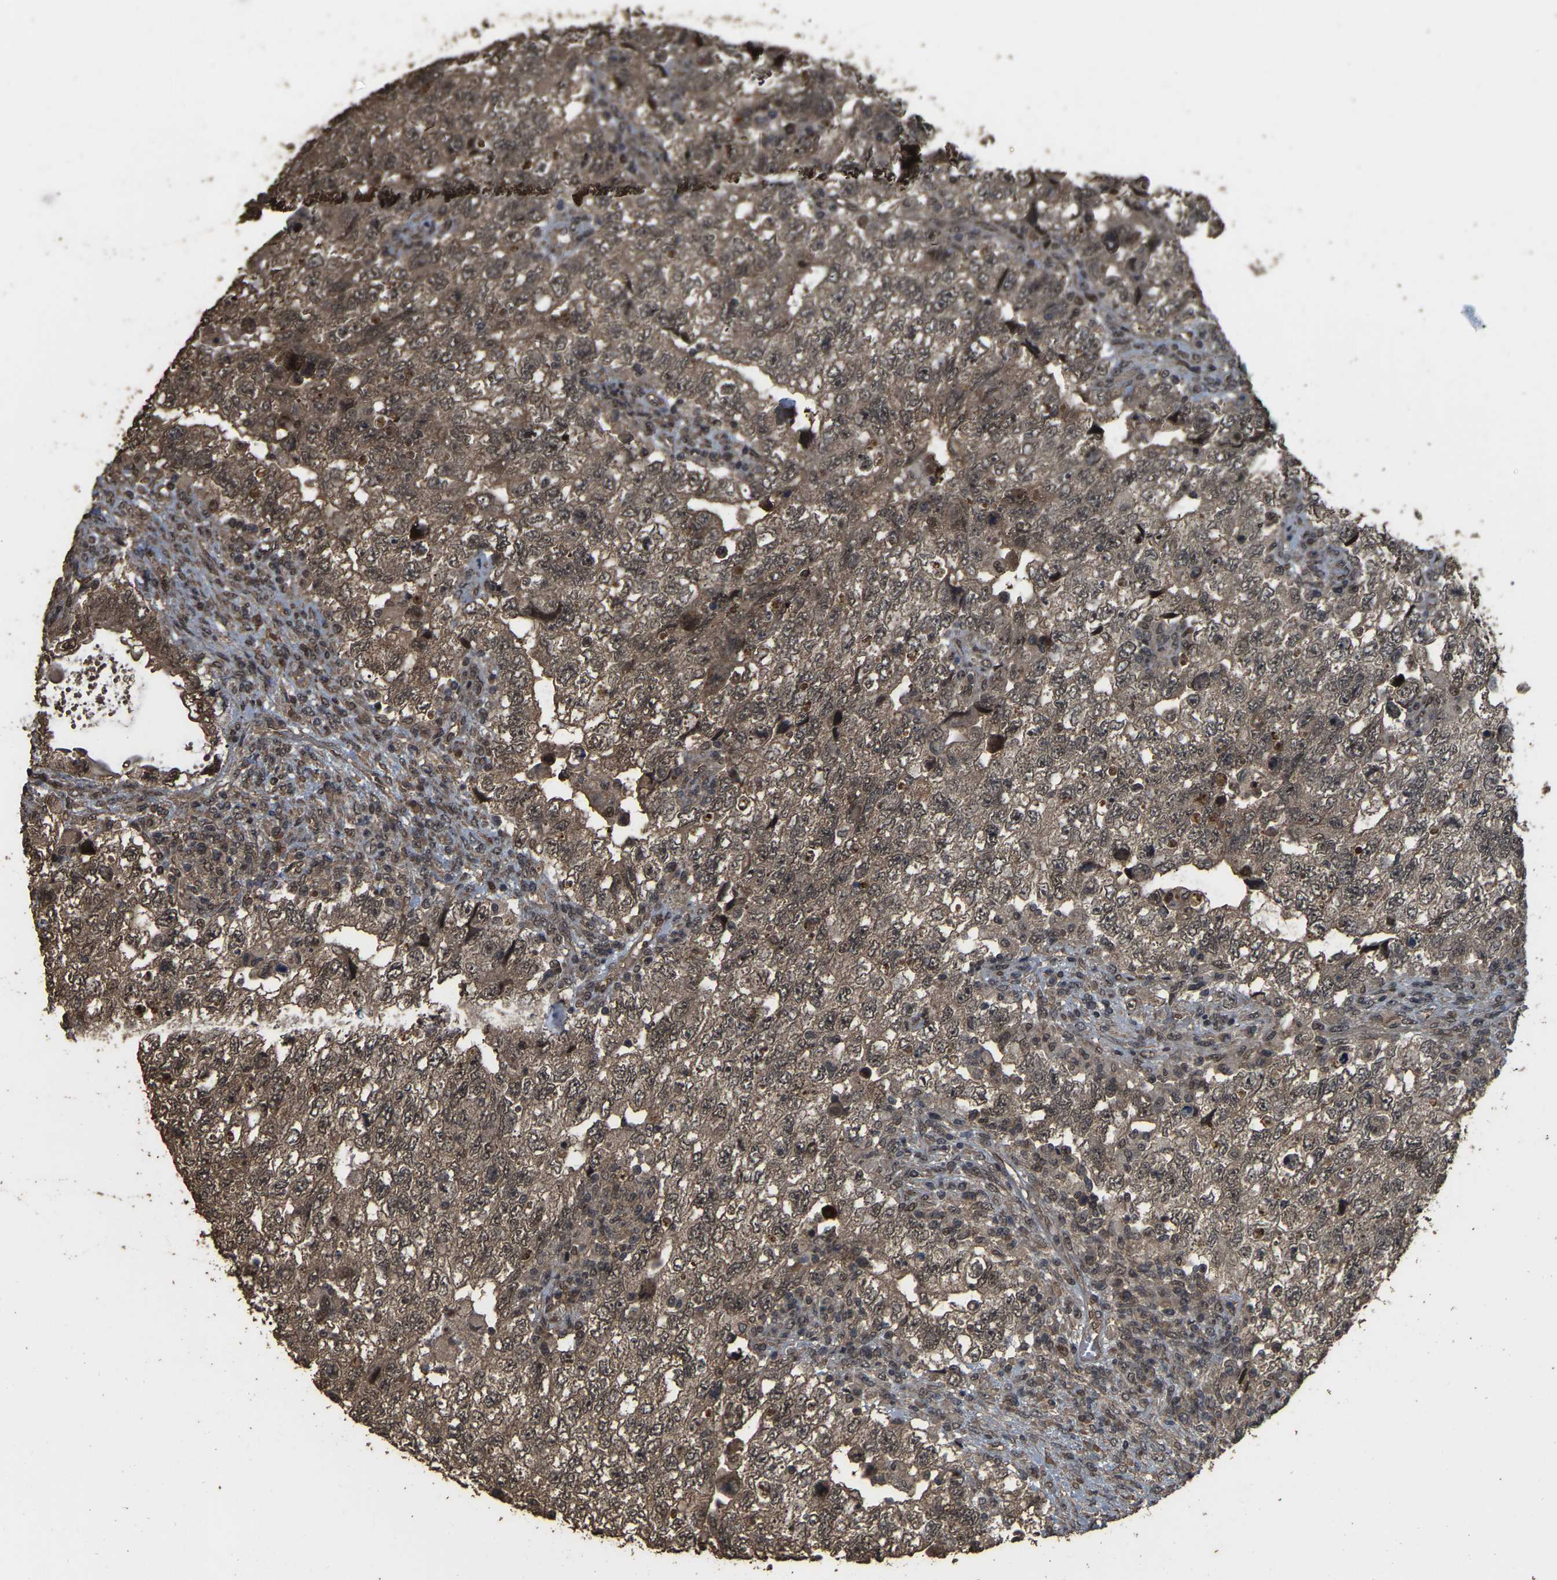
{"staining": {"intensity": "weak", "quantity": ">75%", "location": "cytoplasmic/membranous"}, "tissue": "testis cancer", "cell_type": "Tumor cells", "image_type": "cancer", "snomed": [{"axis": "morphology", "description": "Carcinoma, Embryonal, NOS"}, {"axis": "topography", "description": "Testis"}], "caption": "Weak cytoplasmic/membranous protein staining is present in approximately >75% of tumor cells in testis cancer. The staining was performed using DAB (3,3'-diaminobenzidine), with brown indicating positive protein expression. Nuclei are stained blue with hematoxylin.", "gene": "ARHGAP23", "patient": {"sex": "male", "age": 36}}